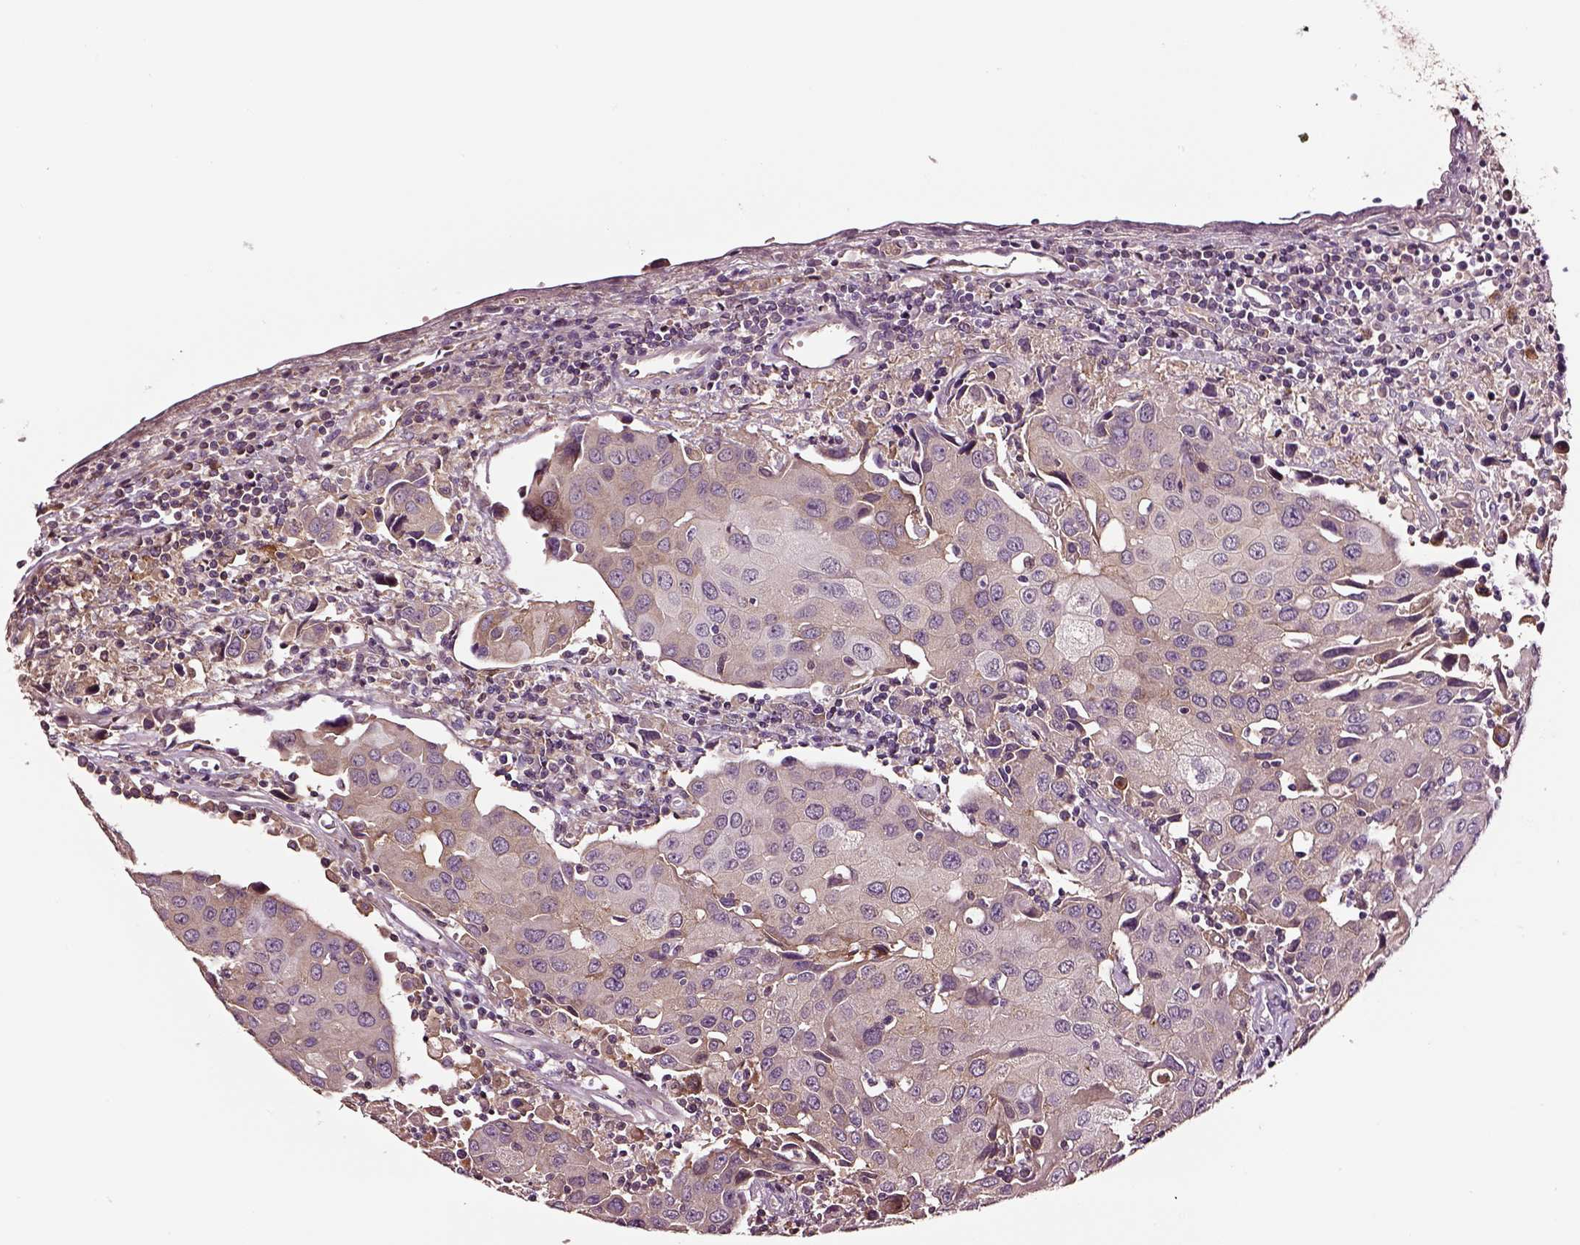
{"staining": {"intensity": "moderate", "quantity": "25%-75%", "location": "cytoplasmic/membranous"}, "tissue": "urothelial cancer", "cell_type": "Tumor cells", "image_type": "cancer", "snomed": [{"axis": "morphology", "description": "Urothelial carcinoma, High grade"}, {"axis": "topography", "description": "Urinary bladder"}], "caption": "This micrograph reveals immunohistochemistry staining of urothelial cancer, with medium moderate cytoplasmic/membranous expression in approximately 25%-75% of tumor cells.", "gene": "TF", "patient": {"sex": "female", "age": 85}}